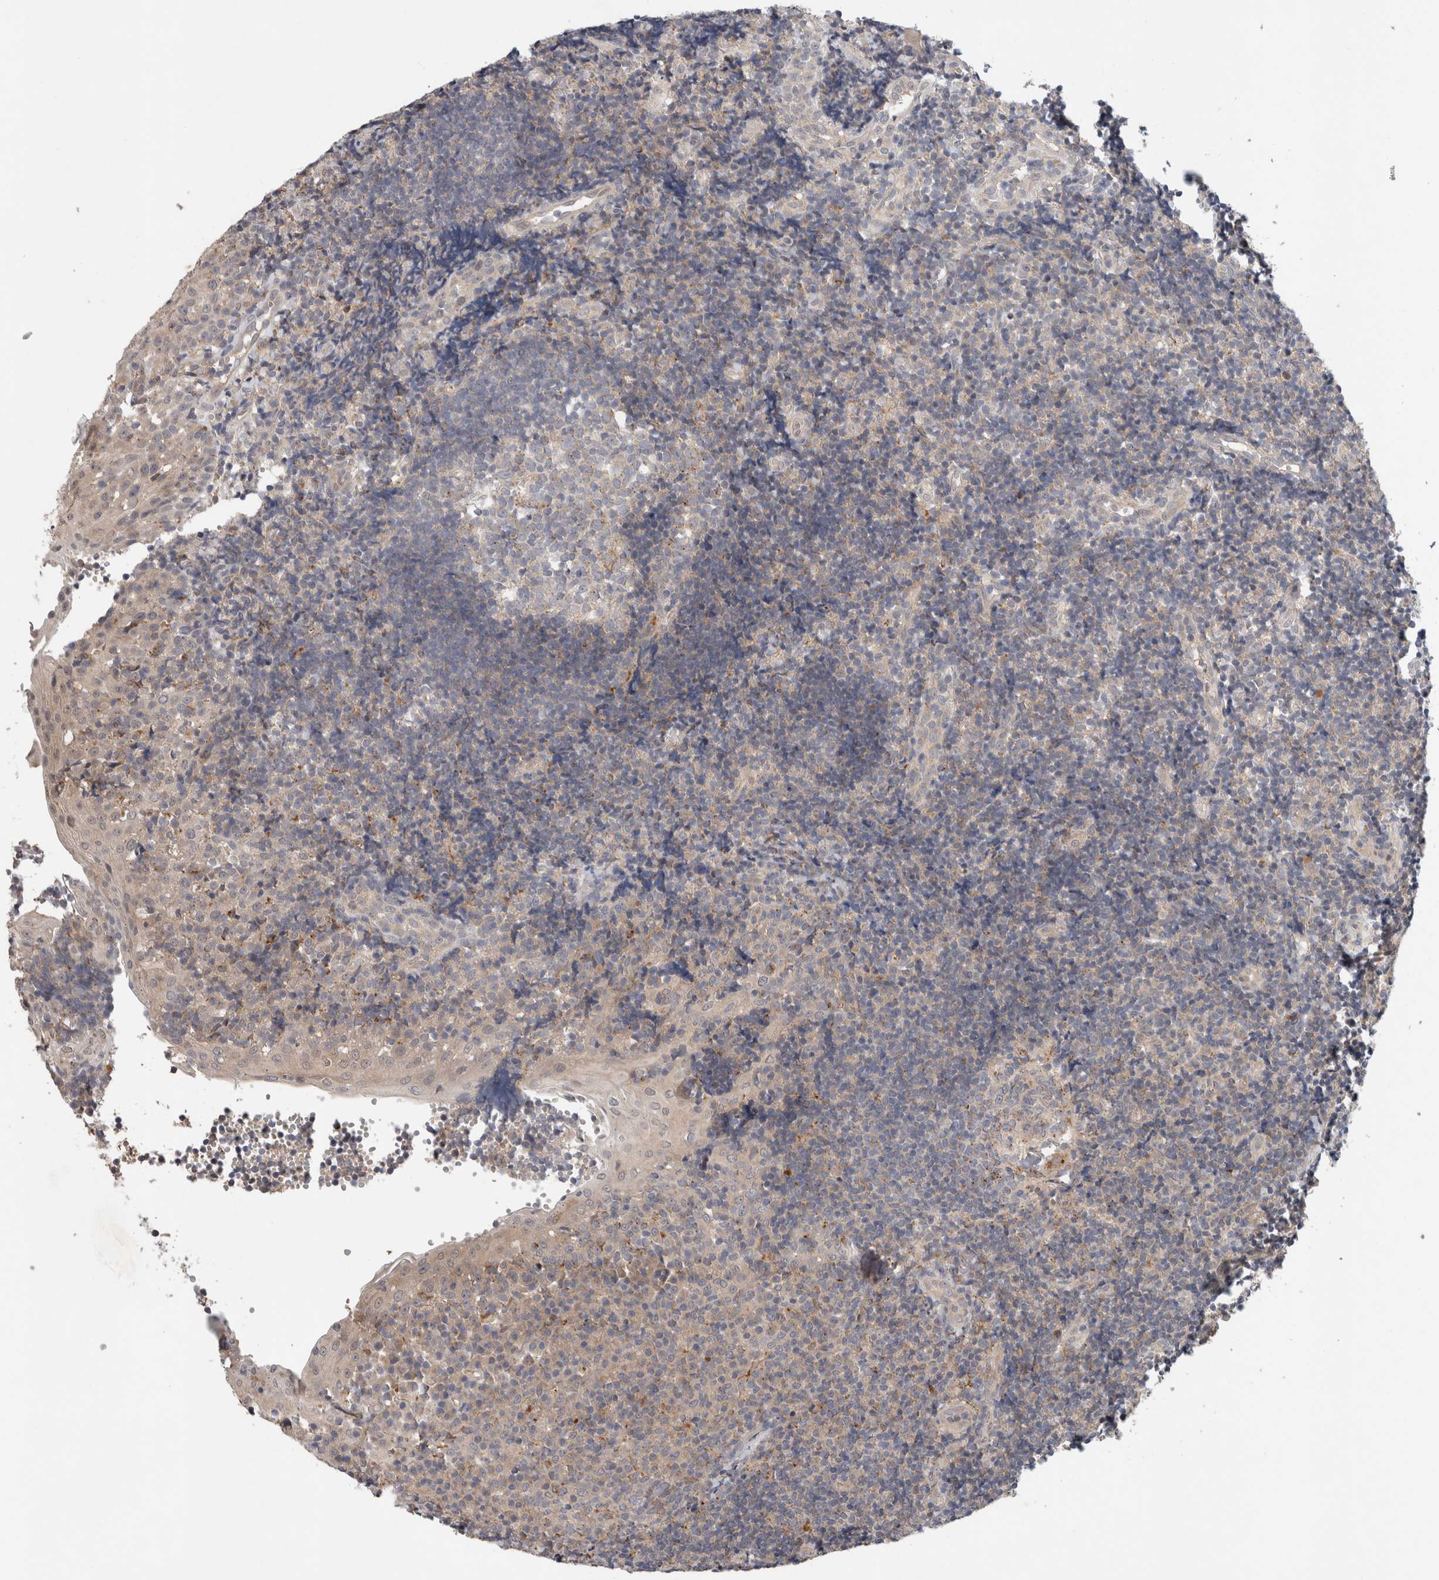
{"staining": {"intensity": "moderate", "quantity": "<25%", "location": "cytoplasmic/membranous"}, "tissue": "tonsil", "cell_type": "Germinal center cells", "image_type": "normal", "snomed": [{"axis": "morphology", "description": "Normal tissue, NOS"}, {"axis": "topography", "description": "Tonsil"}], "caption": "This is an image of immunohistochemistry (IHC) staining of benign tonsil, which shows moderate staining in the cytoplasmic/membranous of germinal center cells.", "gene": "SGK1", "patient": {"sex": "female", "age": 40}}